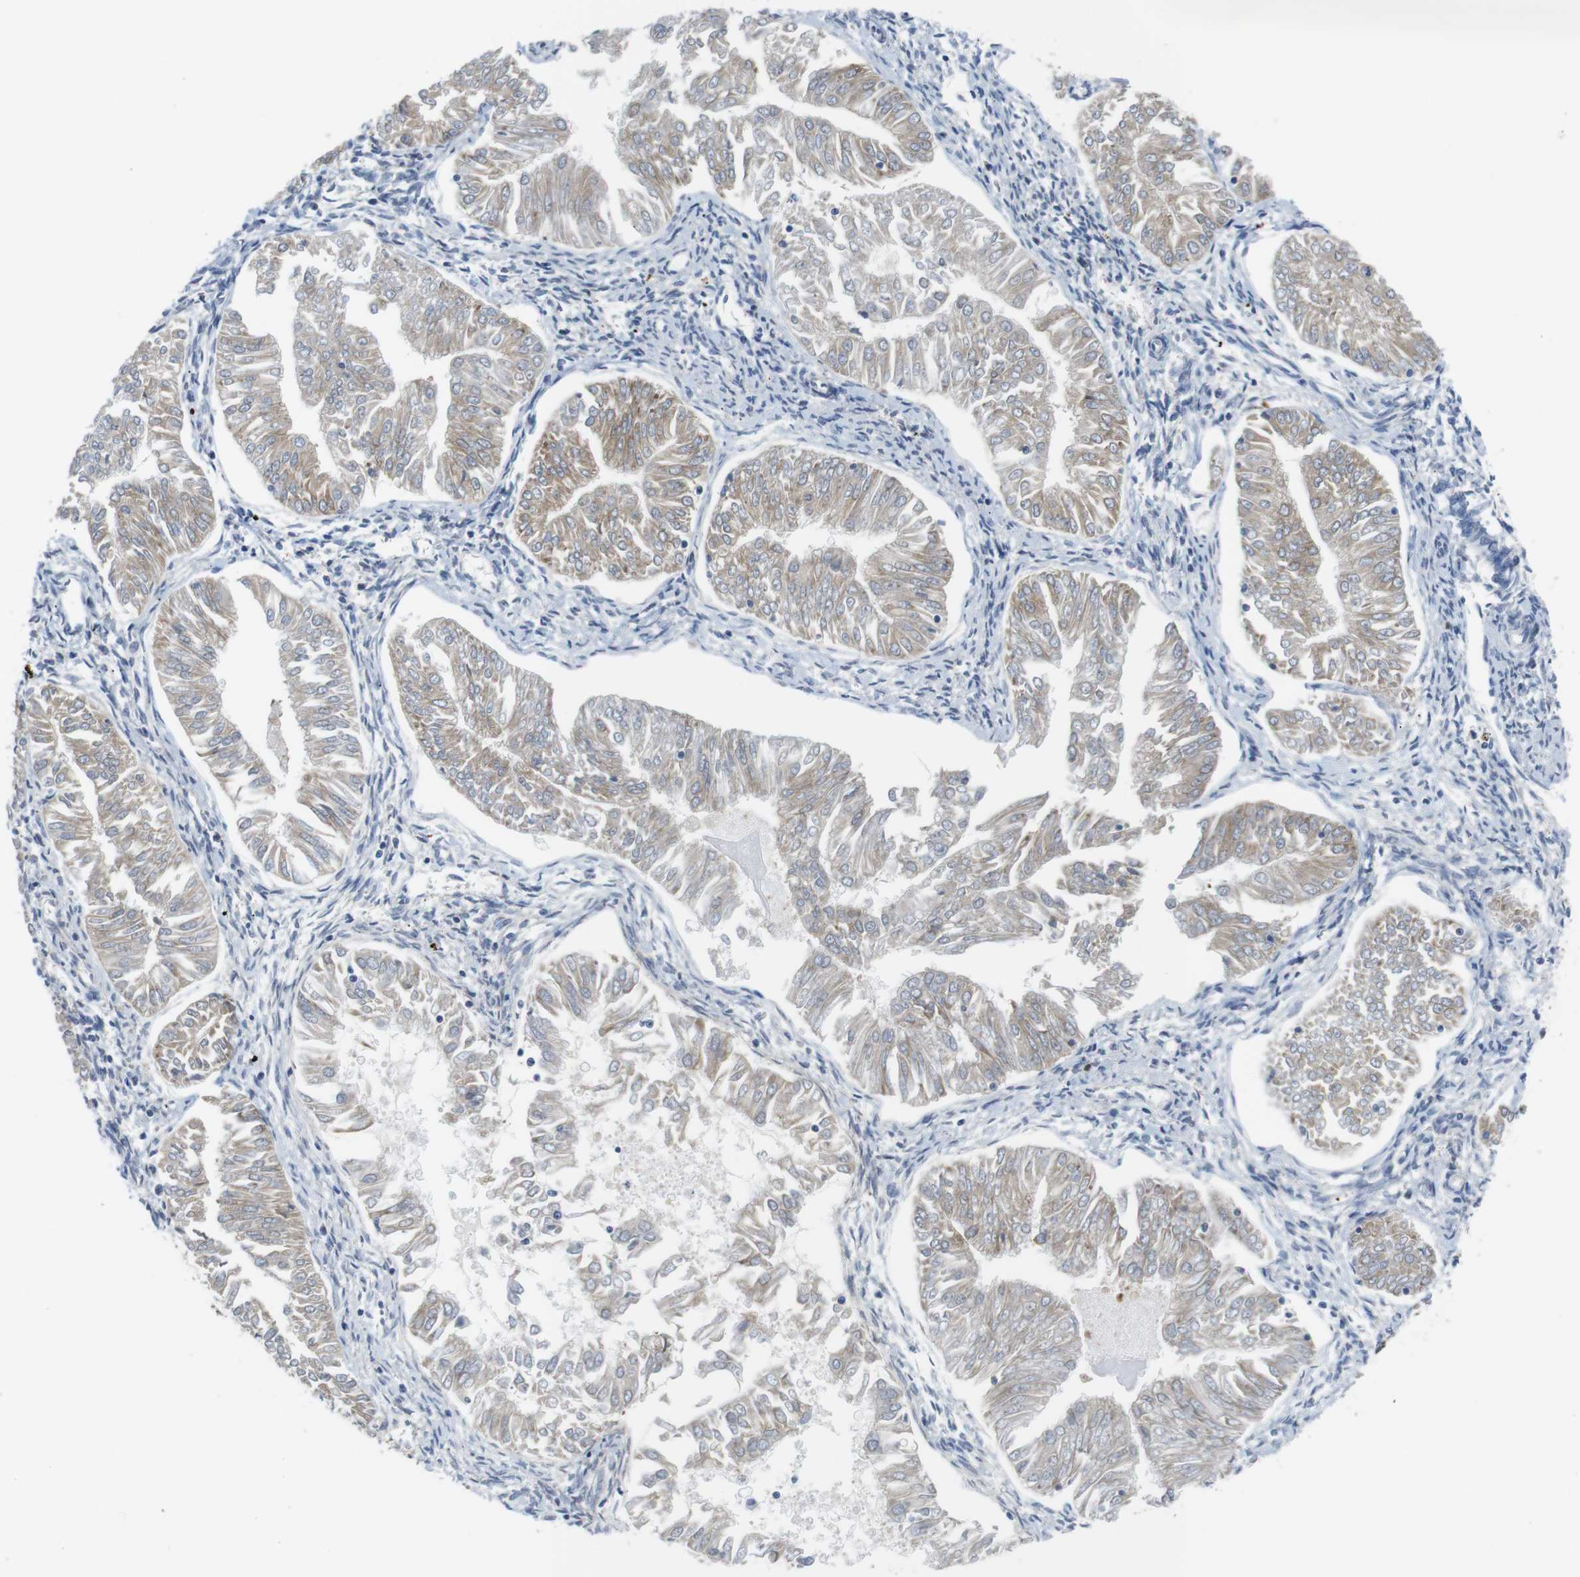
{"staining": {"intensity": "negative", "quantity": "none", "location": "none"}, "tissue": "endometrial cancer", "cell_type": "Tumor cells", "image_type": "cancer", "snomed": [{"axis": "morphology", "description": "Adenocarcinoma, NOS"}, {"axis": "topography", "description": "Endometrium"}], "caption": "Immunohistochemistry image of adenocarcinoma (endometrial) stained for a protein (brown), which exhibits no staining in tumor cells.", "gene": "ERGIC3", "patient": {"sex": "female", "age": 53}}